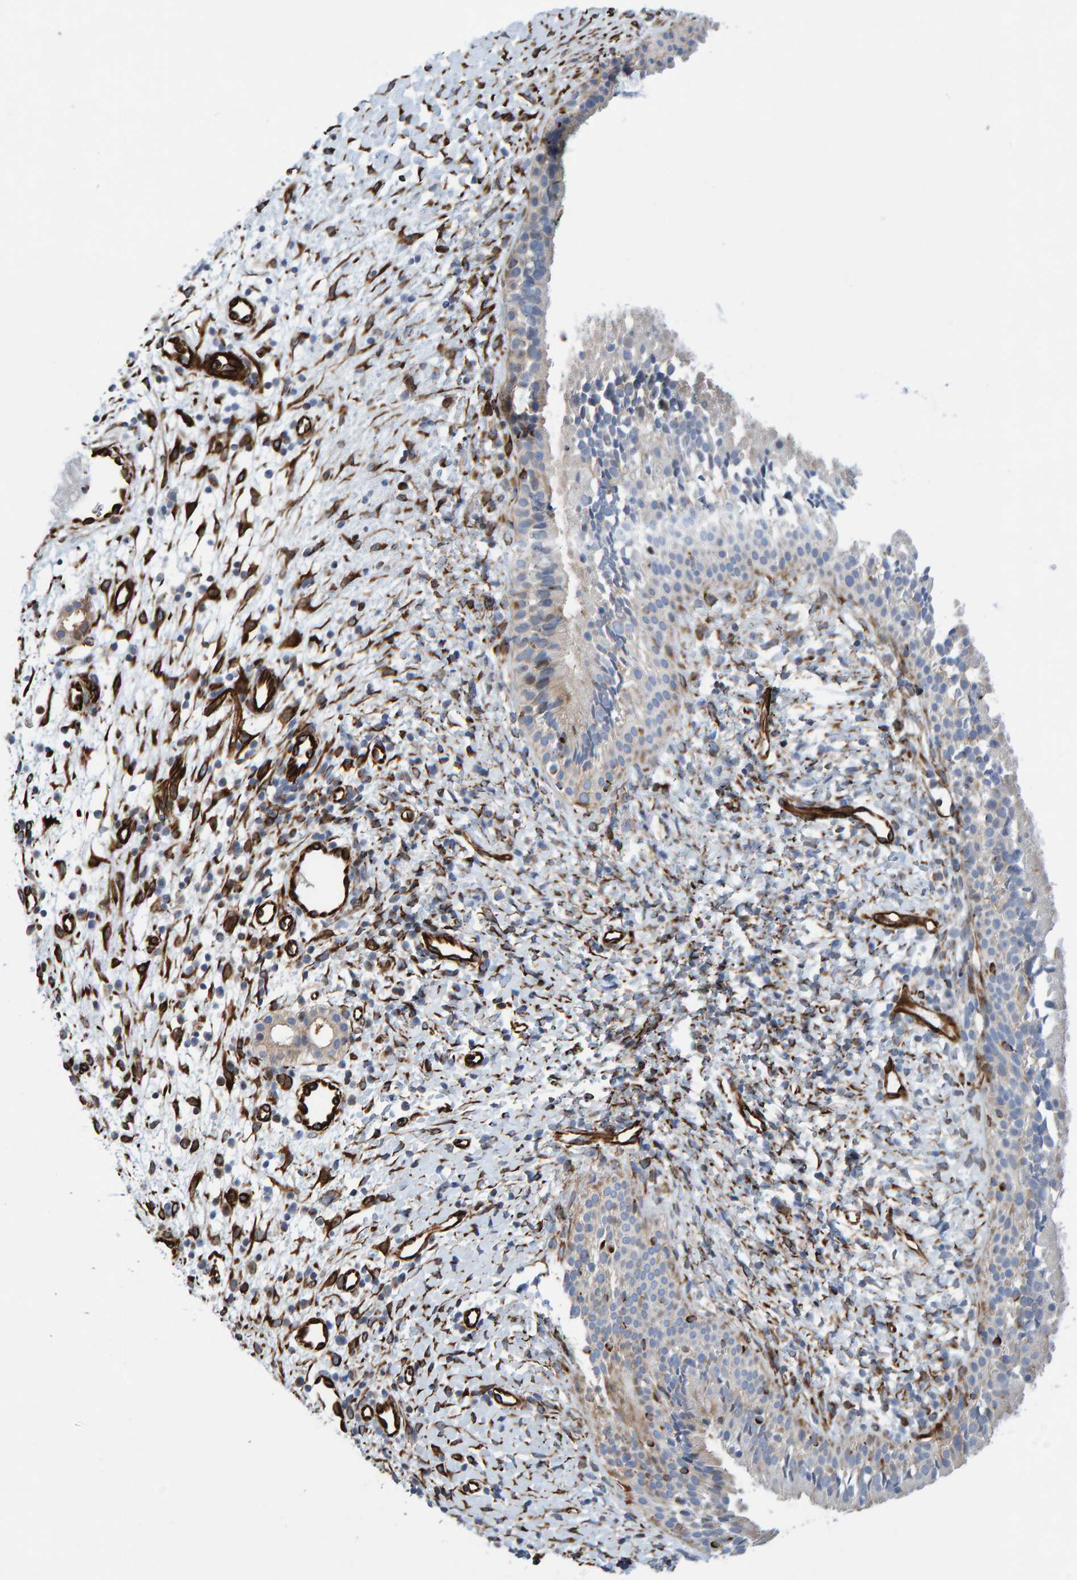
{"staining": {"intensity": "moderate", "quantity": "<25%", "location": "cytoplasmic/membranous"}, "tissue": "nasopharynx", "cell_type": "Respiratory epithelial cells", "image_type": "normal", "snomed": [{"axis": "morphology", "description": "Normal tissue, NOS"}, {"axis": "topography", "description": "Nasopharynx"}], "caption": "The immunohistochemical stain highlights moderate cytoplasmic/membranous positivity in respiratory epithelial cells of benign nasopharynx. (DAB (3,3'-diaminobenzidine) IHC with brightfield microscopy, high magnification).", "gene": "POLG2", "patient": {"sex": "male", "age": 22}}